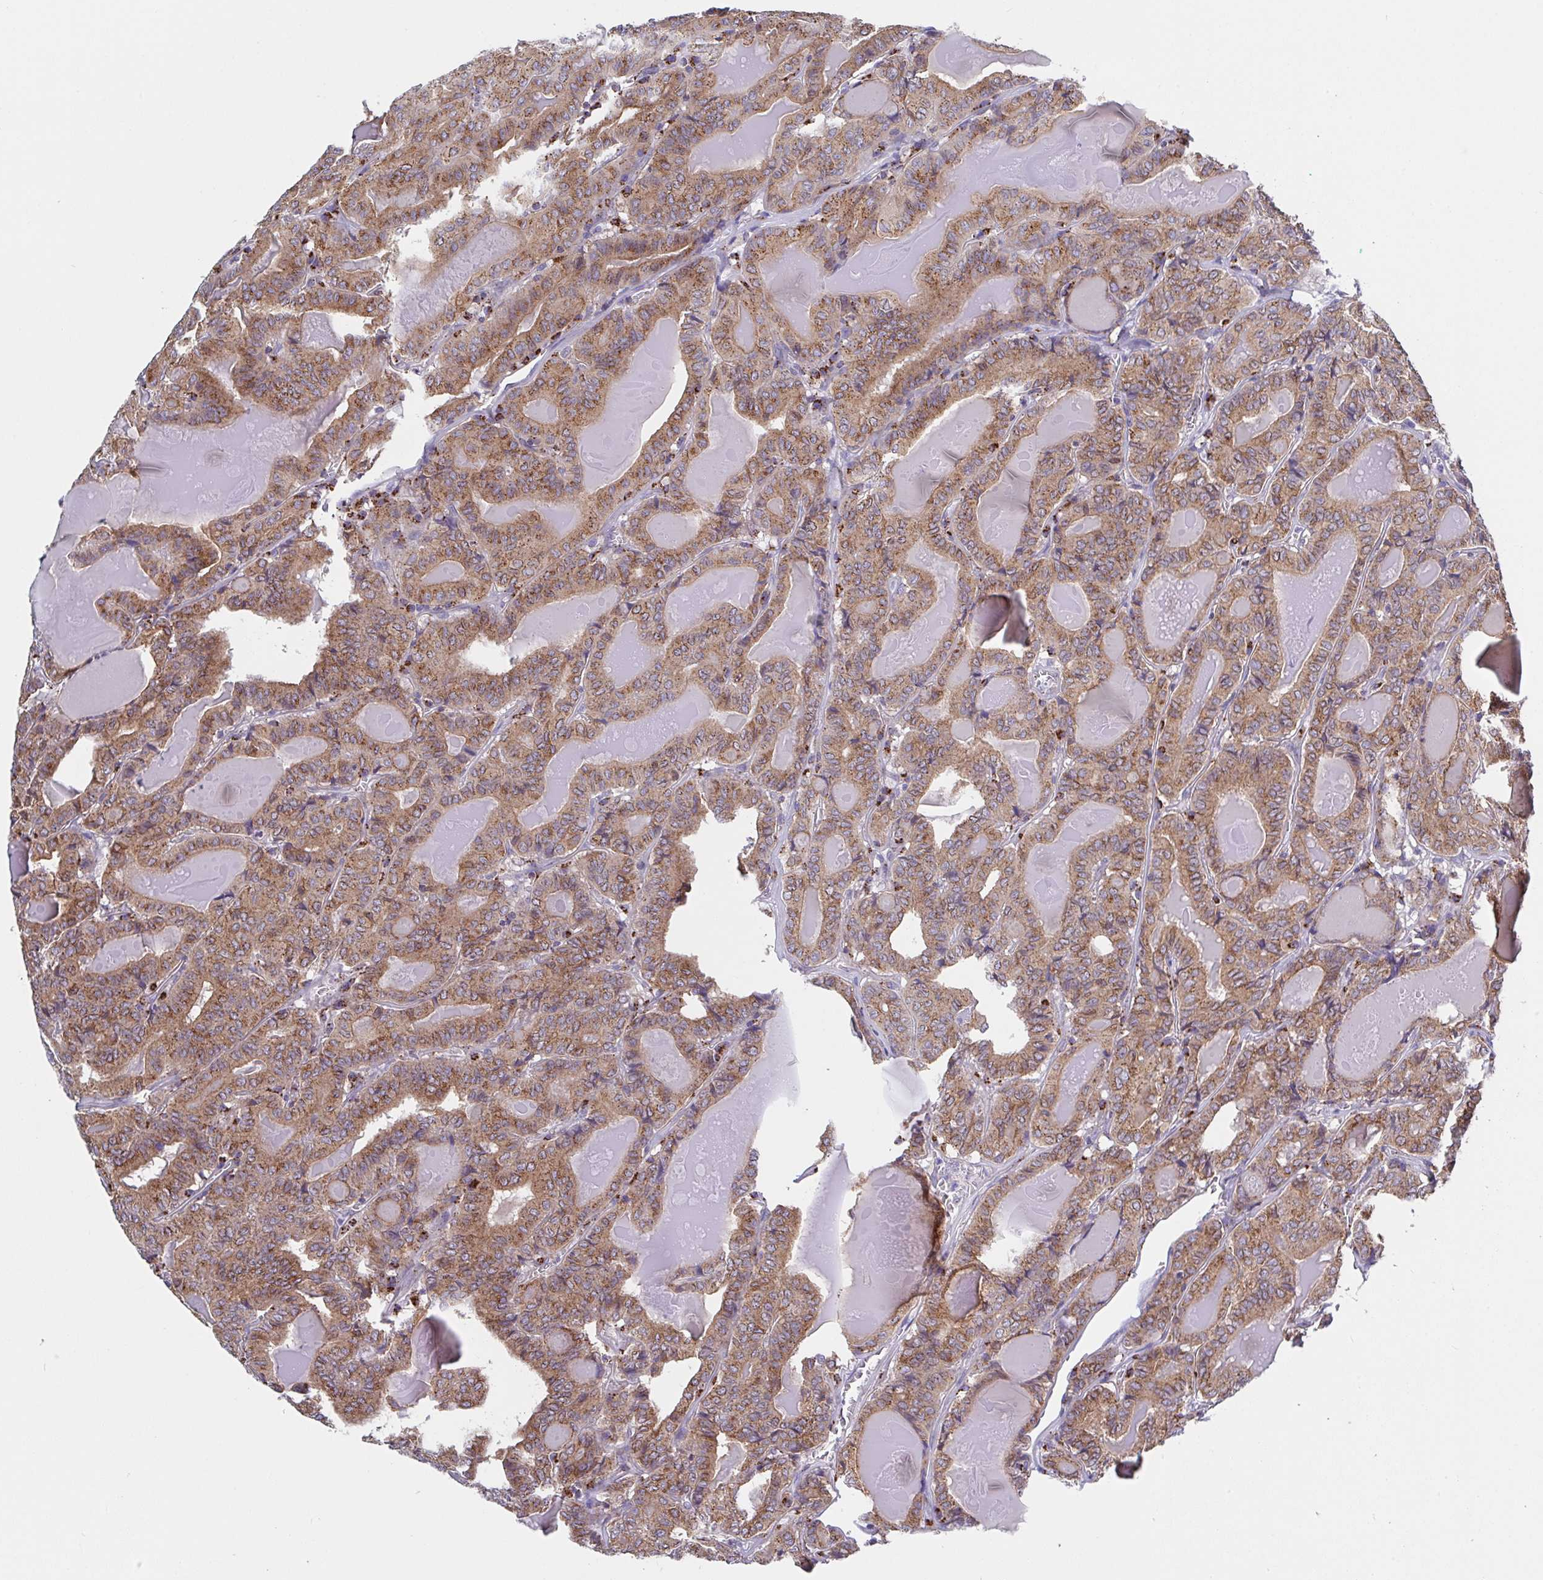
{"staining": {"intensity": "moderate", "quantity": ">75%", "location": "cytoplasmic/membranous"}, "tissue": "thyroid cancer", "cell_type": "Tumor cells", "image_type": "cancer", "snomed": [{"axis": "morphology", "description": "Papillary adenocarcinoma, NOS"}, {"axis": "topography", "description": "Thyroid gland"}], "caption": "An immunohistochemistry image of tumor tissue is shown. Protein staining in brown highlights moderate cytoplasmic/membranous positivity in thyroid papillary adenocarcinoma within tumor cells. (DAB (3,3'-diaminobenzidine) IHC, brown staining for protein, blue staining for nuclei).", "gene": "PROSER3", "patient": {"sex": "female", "age": 72}}